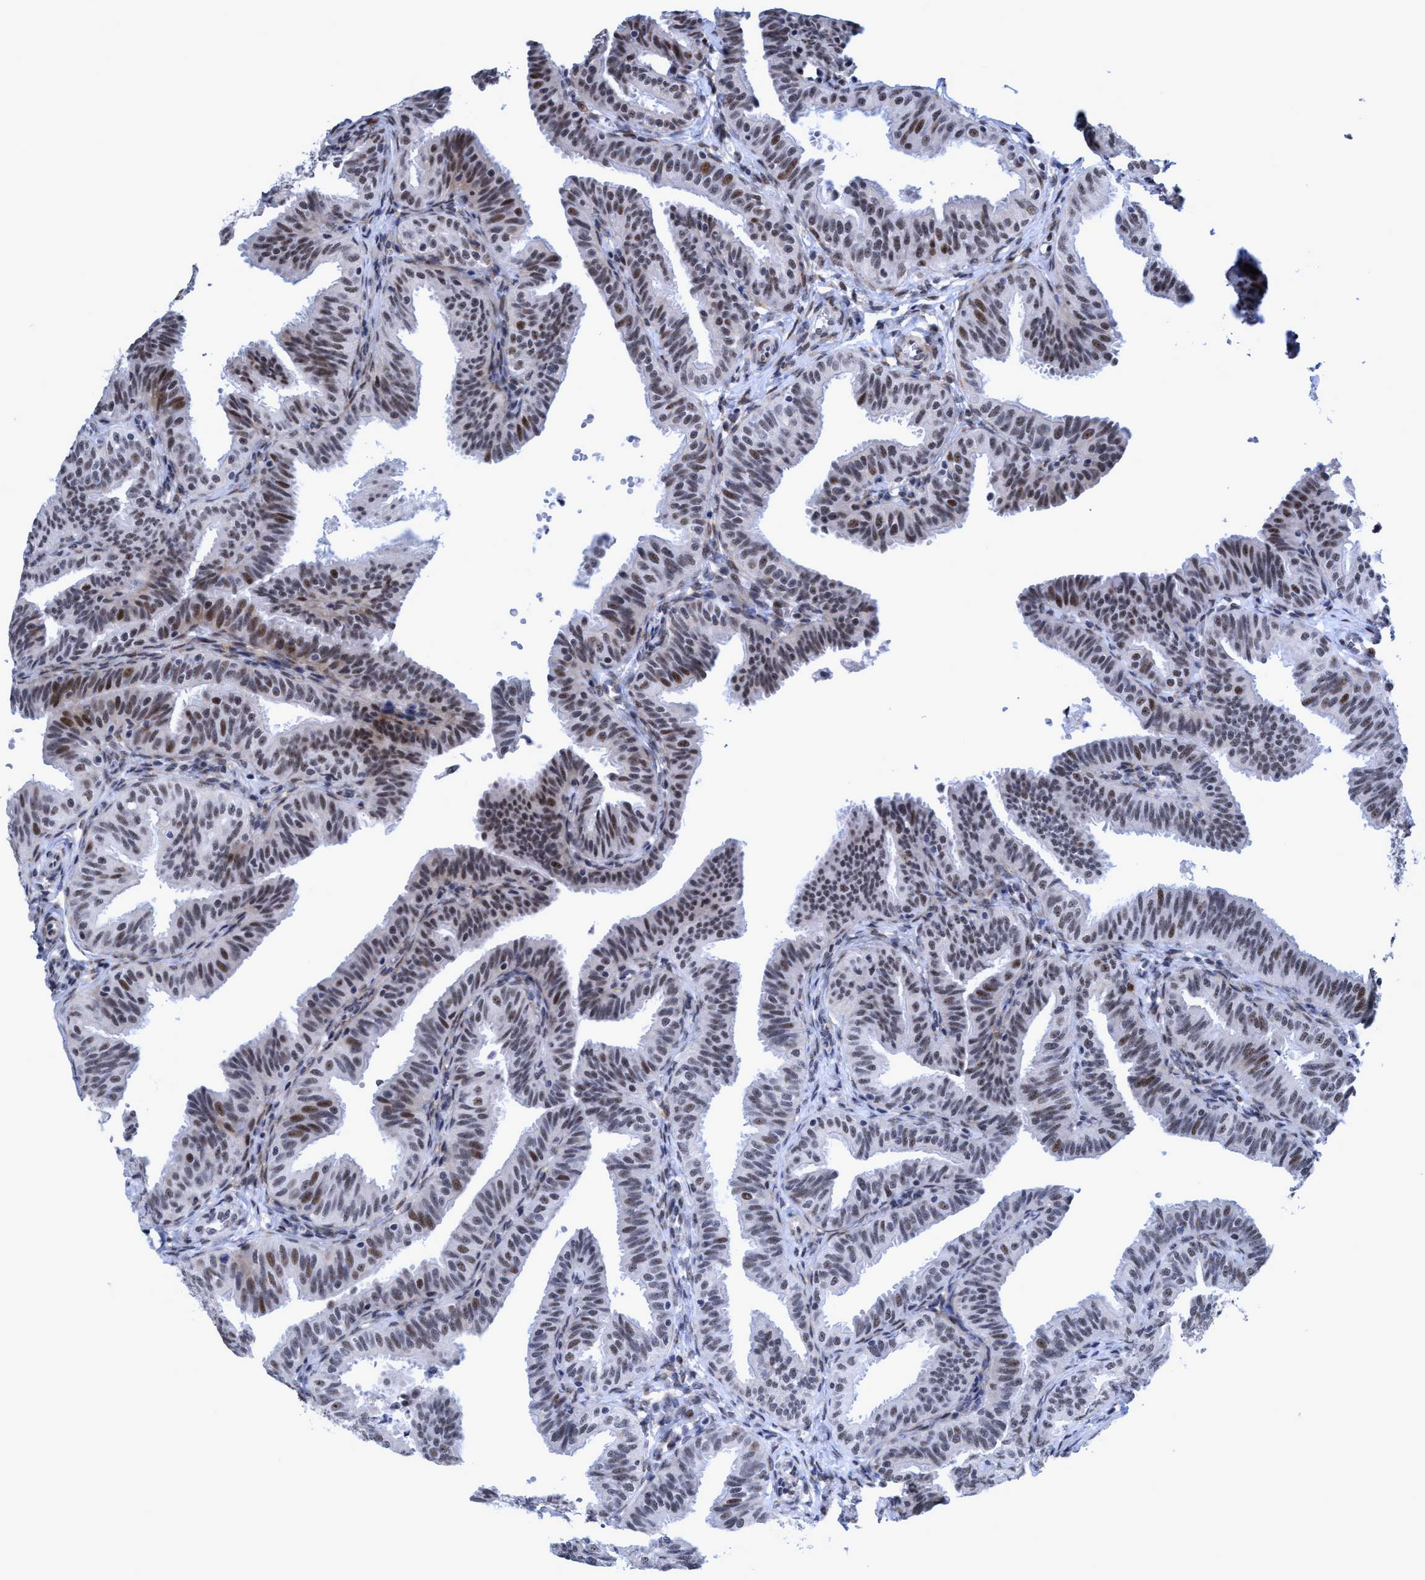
{"staining": {"intensity": "moderate", "quantity": ">75%", "location": "nuclear"}, "tissue": "fallopian tube", "cell_type": "Glandular cells", "image_type": "normal", "snomed": [{"axis": "morphology", "description": "Normal tissue, NOS"}, {"axis": "topography", "description": "Fallopian tube"}], "caption": "Protein expression analysis of normal human fallopian tube reveals moderate nuclear expression in approximately >75% of glandular cells. The protein of interest is stained brown, and the nuclei are stained in blue (DAB IHC with brightfield microscopy, high magnification).", "gene": "GLT6D1", "patient": {"sex": "female", "age": 35}}